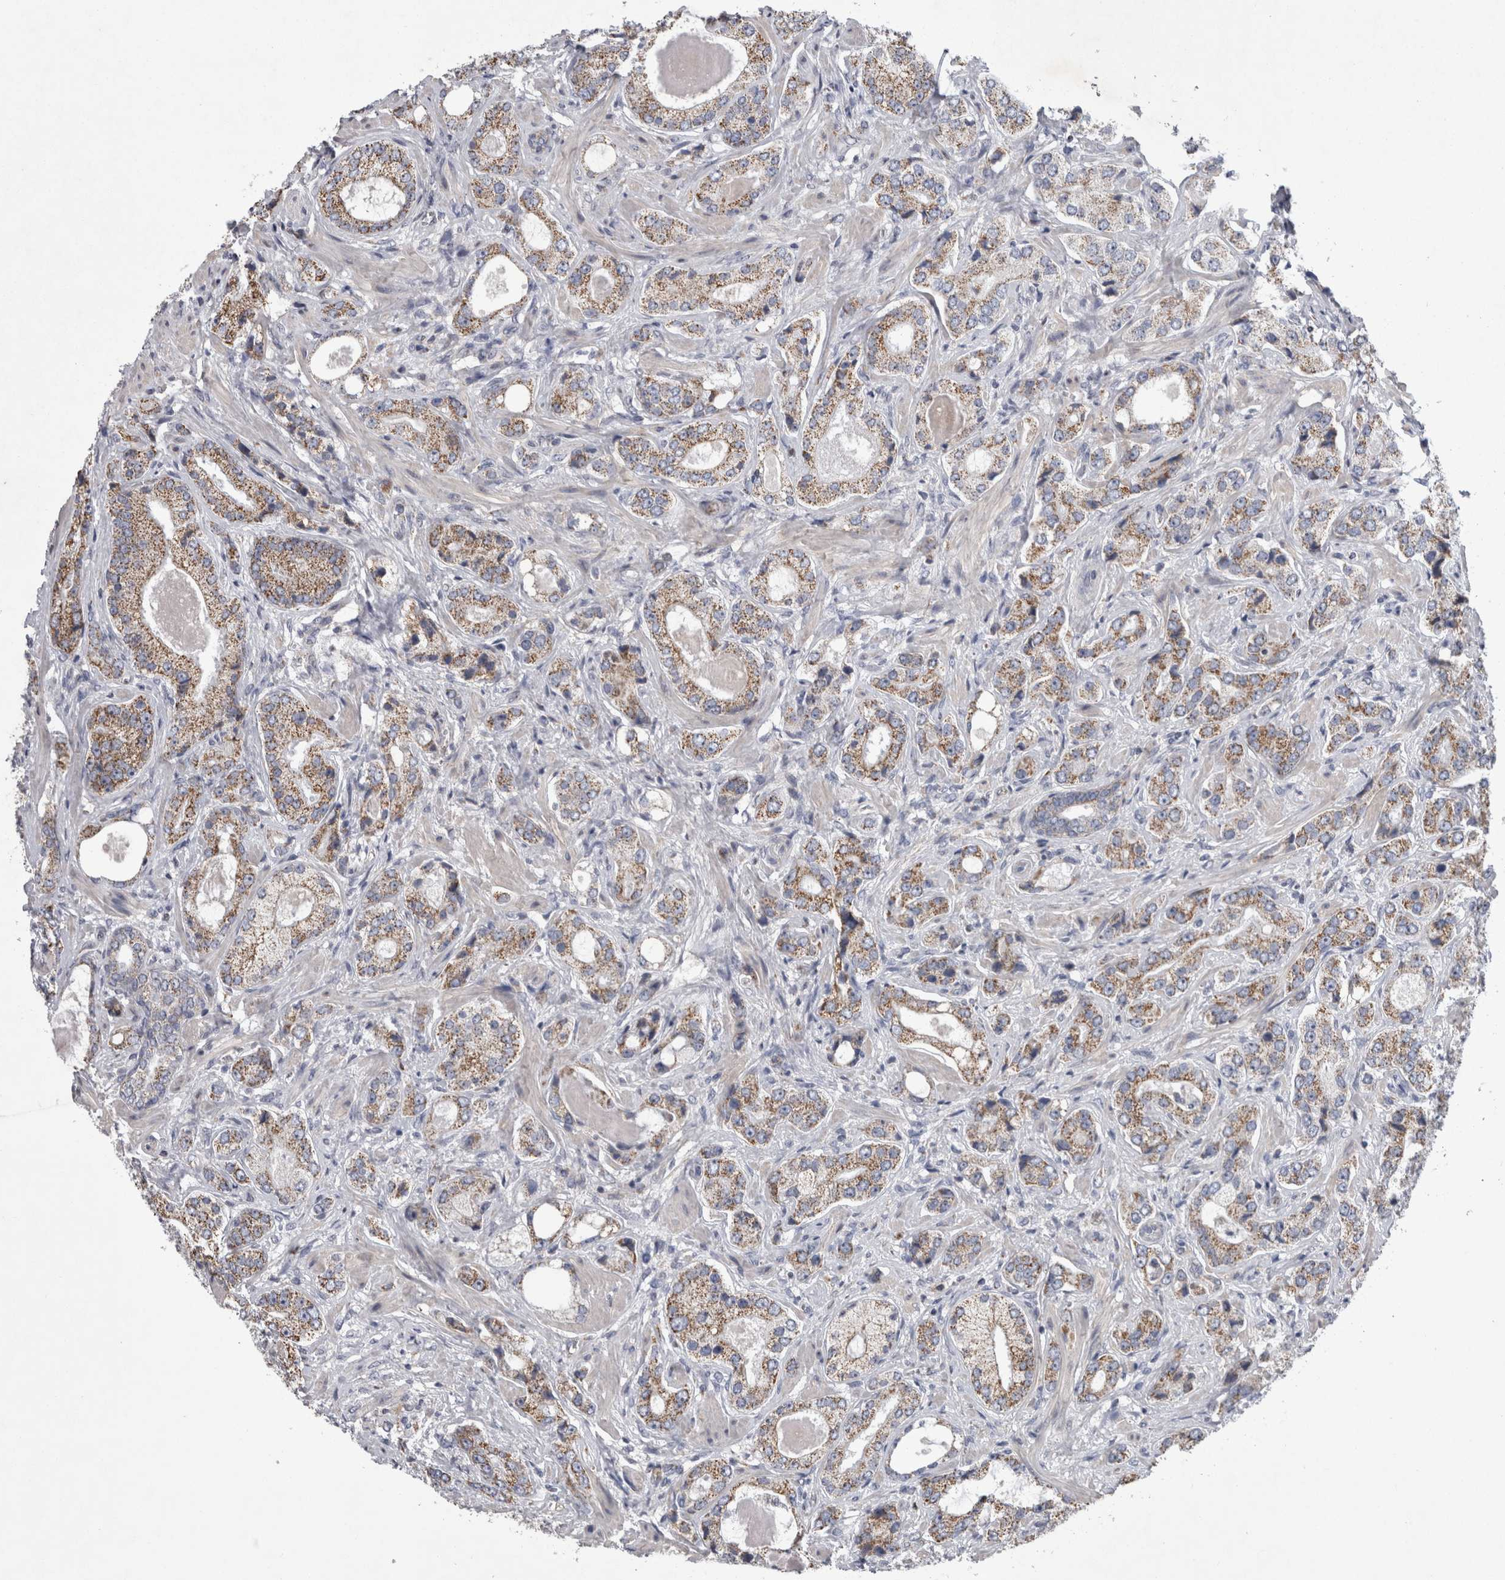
{"staining": {"intensity": "moderate", "quantity": ">75%", "location": "cytoplasmic/membranous"}, "tissue": "prostate cancer", "cell_type": "Tumor cells", "image_type": "cancer", "snomed": [{"axis": "morphology", "description": "Normal tissue, NOS"}, {"axis": "morphology", "description": "Adenocarcinoma, High grade"}, {"axis": "topography", "description": "Prostate"}, {"axis": "topography", "description": "Peripheral nerve tissue"}], "caption": "This is a micrograph of IHC staining of prostate adenocarcinoma (high-grade), which shows moderate staining in the cytoplasmic/membranous of tumor cells.", "gene": "HDHD3", "patient": {"sex": "male", "age": 59}}